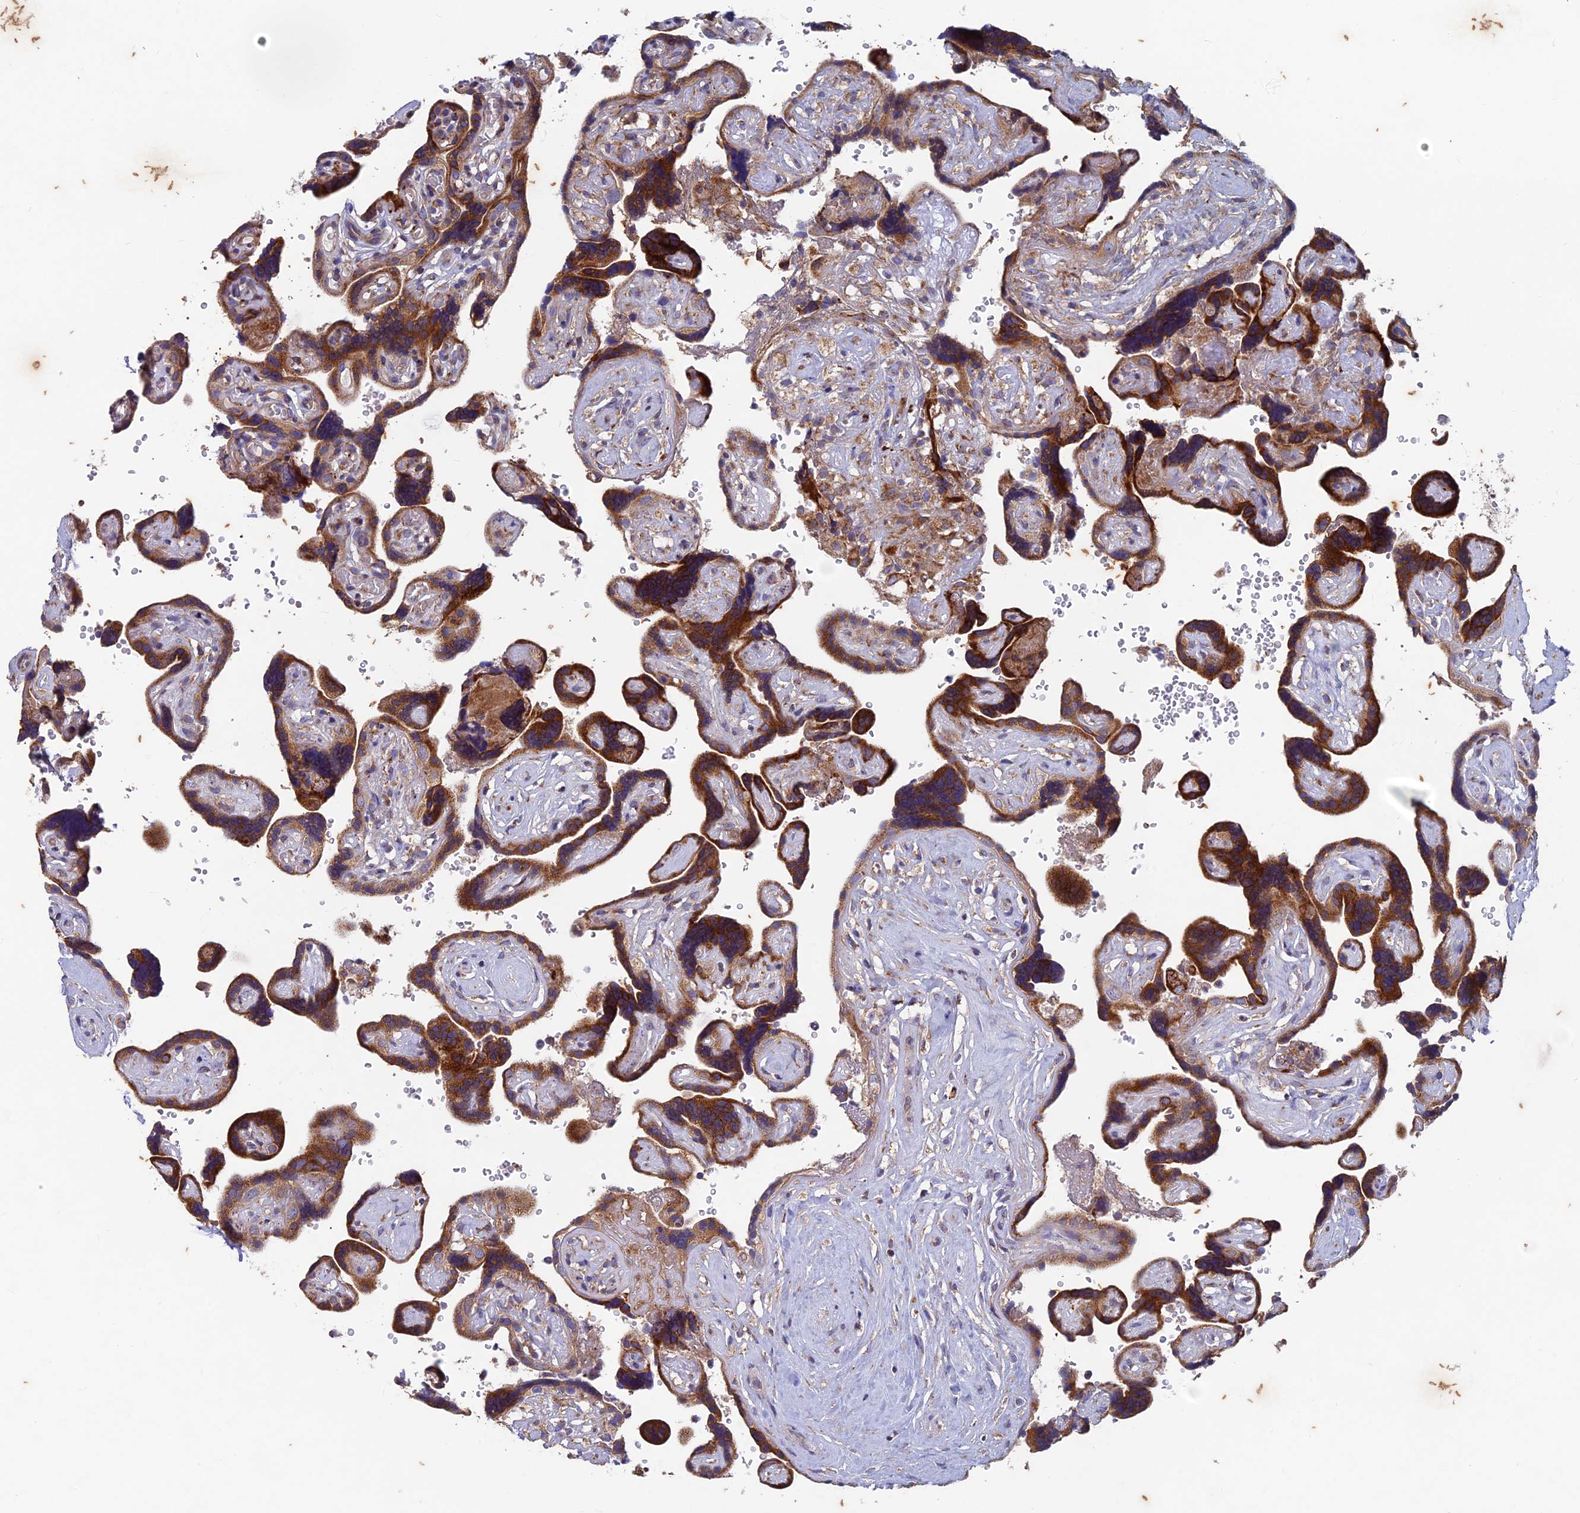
{"staining": {"intensity": "strong", "quantity": ">75%", "location": "cytoplasmic/membranous"}, "tissue": "placenta", "cell_type": "Decidual cells", "image_type": "normal", "snomed": [{"axis": "morphology", "description": "Normal tissue, NOS"}, {"axis": "topography", "description": "Placenta"}], "caption": "Normal placenta displays strong cytoplasmic/membranous staining in about >75% of decidual cells The protein is stained brown, and the nuclei are stained in blue (DAB IHC with brightfield microscopy, high magnification)..", "gene": "AP4S1", "patient": {"sex": "female", "age": 30}}